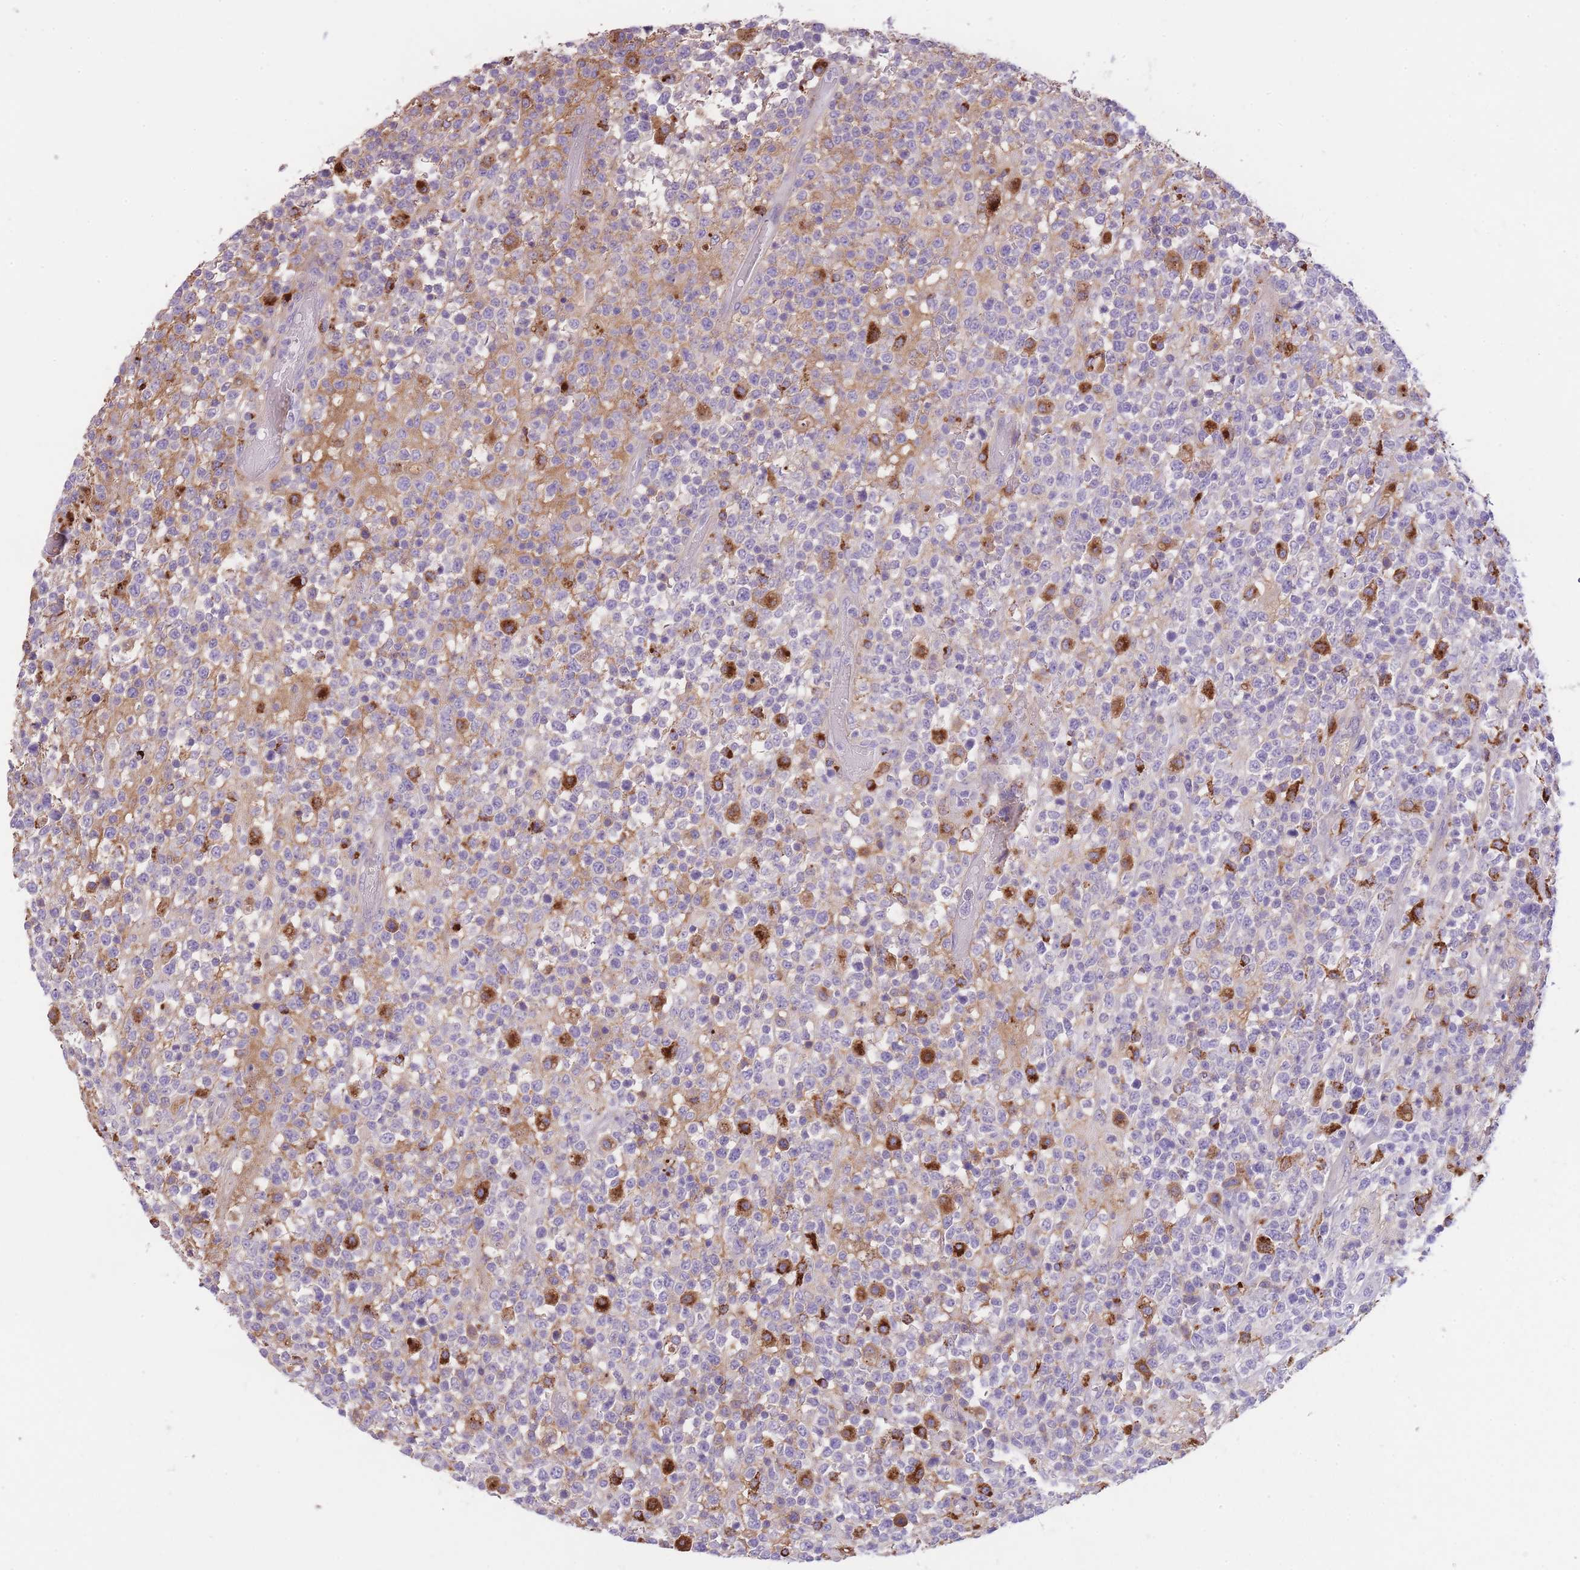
{"staining": {"intensity": "negative", "quantity": "none", "location": "none"}, "tissue": "lymphoma", "cell_type": "Tumor cells", "image_type": "cancer", "snomed": [{"axis": "morphology", "description": "Malignant lymphoma, non-Hodgkin's type, High grade"}, {"axis": "topography", "description": "Colon"}], "caption": "DAB immunohistochemical staining of human high-grade malignant lymphoma, non-Hodgkin's type exhibits no significant positivity in tumor cells.", "gene": "GNAT1", "patient": {"sex": "female", "age": 53}}